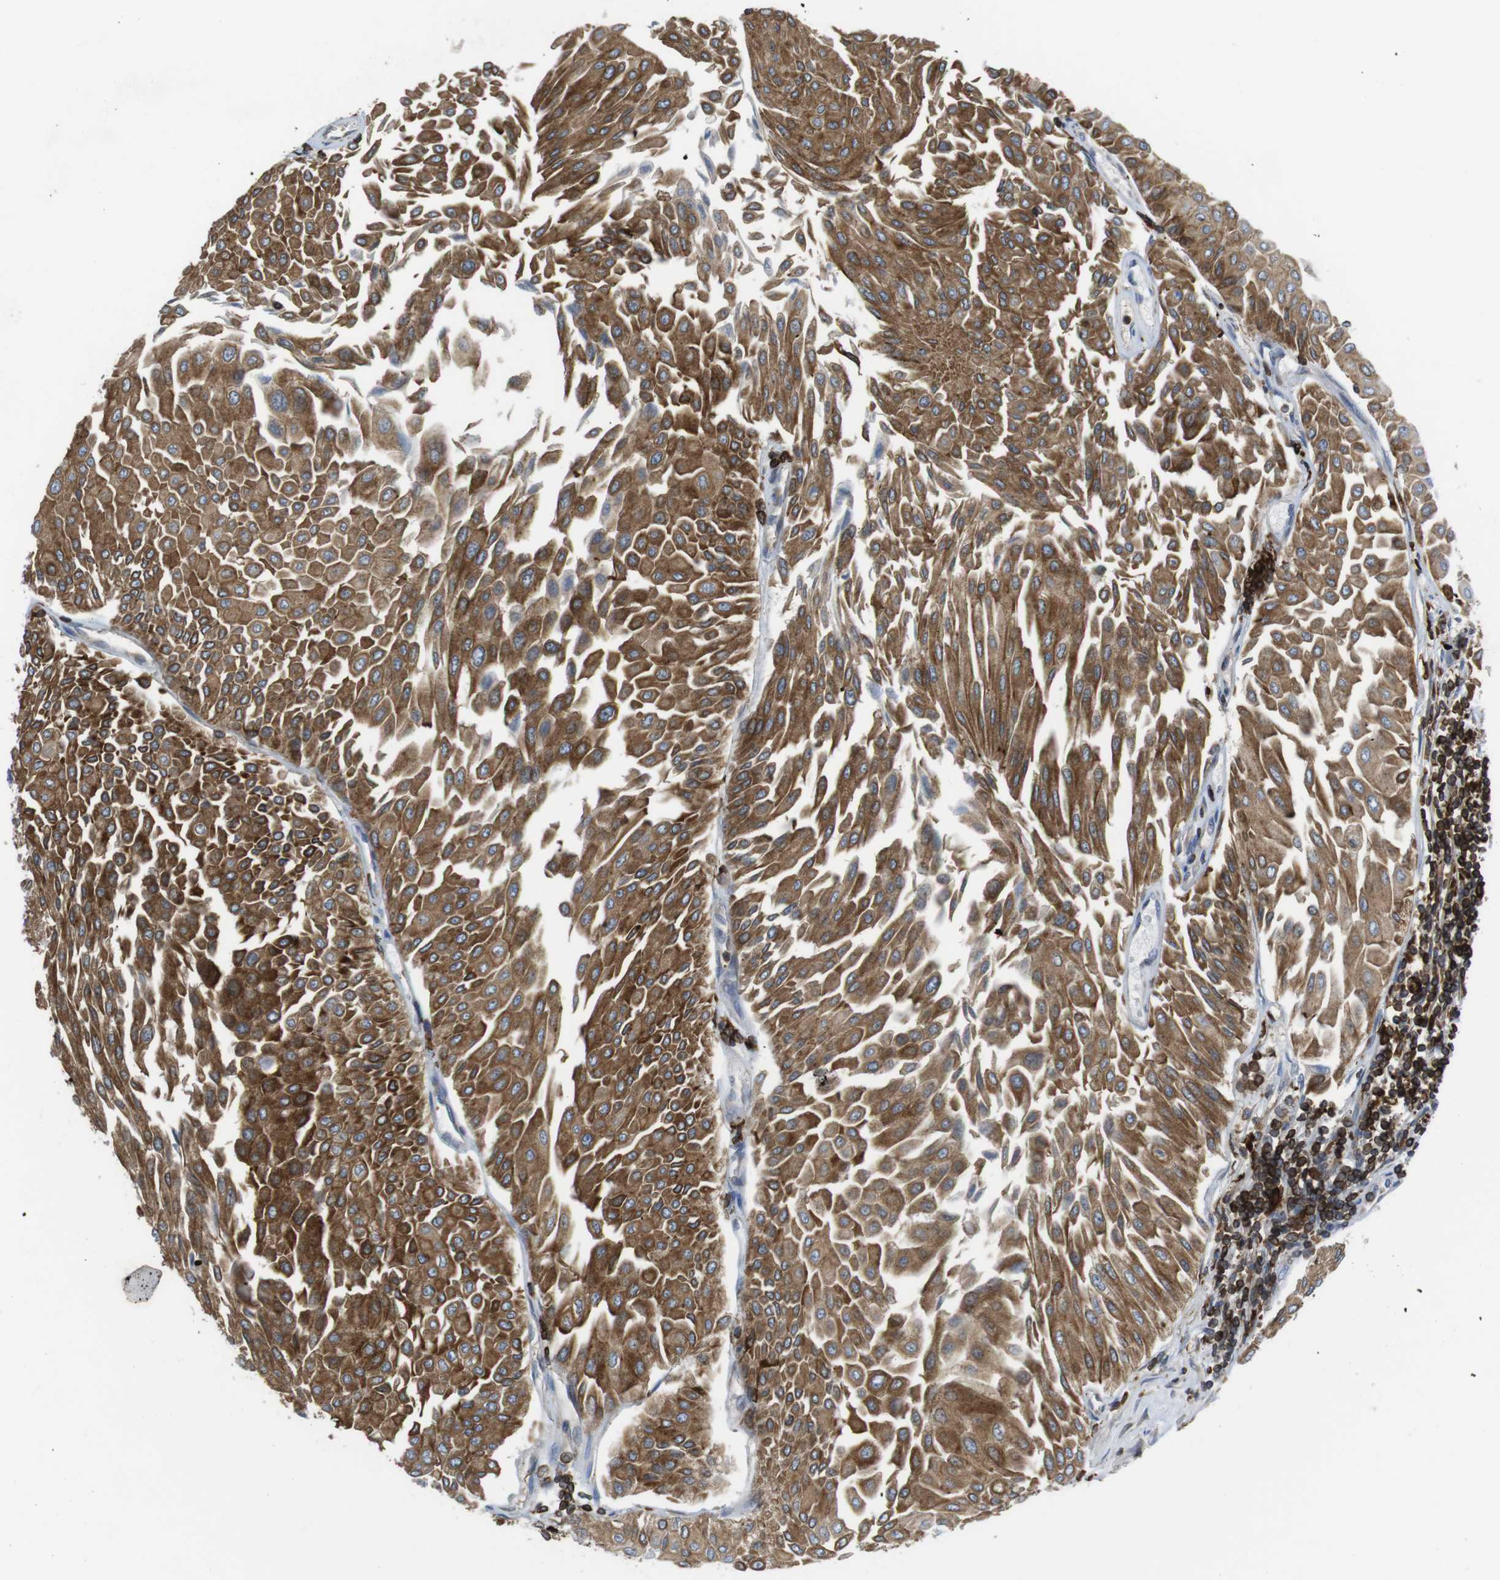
{"staining": {"intensity": "strong", "quantity": ">75%", "location": "cytoplasmic/membranous"}, "tissue": "urothelial cancer", "cell_type": "Tumor cells", "image_type": "cancer", "snomed": [{"axis": "morphology", "description": "Urothelial carcinoma, Low grade"}, {"axis": "topography", "description": "Urinary bladder"}], "caption": "Immunohistochemistry photomicrograph of neoplastic tissue: human urothelial carcinoma (low-grade) stained using immunohistochemistry (IHC) demonstrates high levels of strong protein expression localized specifically in the cytoplasmic/membranous of tumor cells, appearing as a cytoplasmic/membranous brown color.", "gene": "ARL6IP5", "patient": {"sex": "male", "age": 67}}